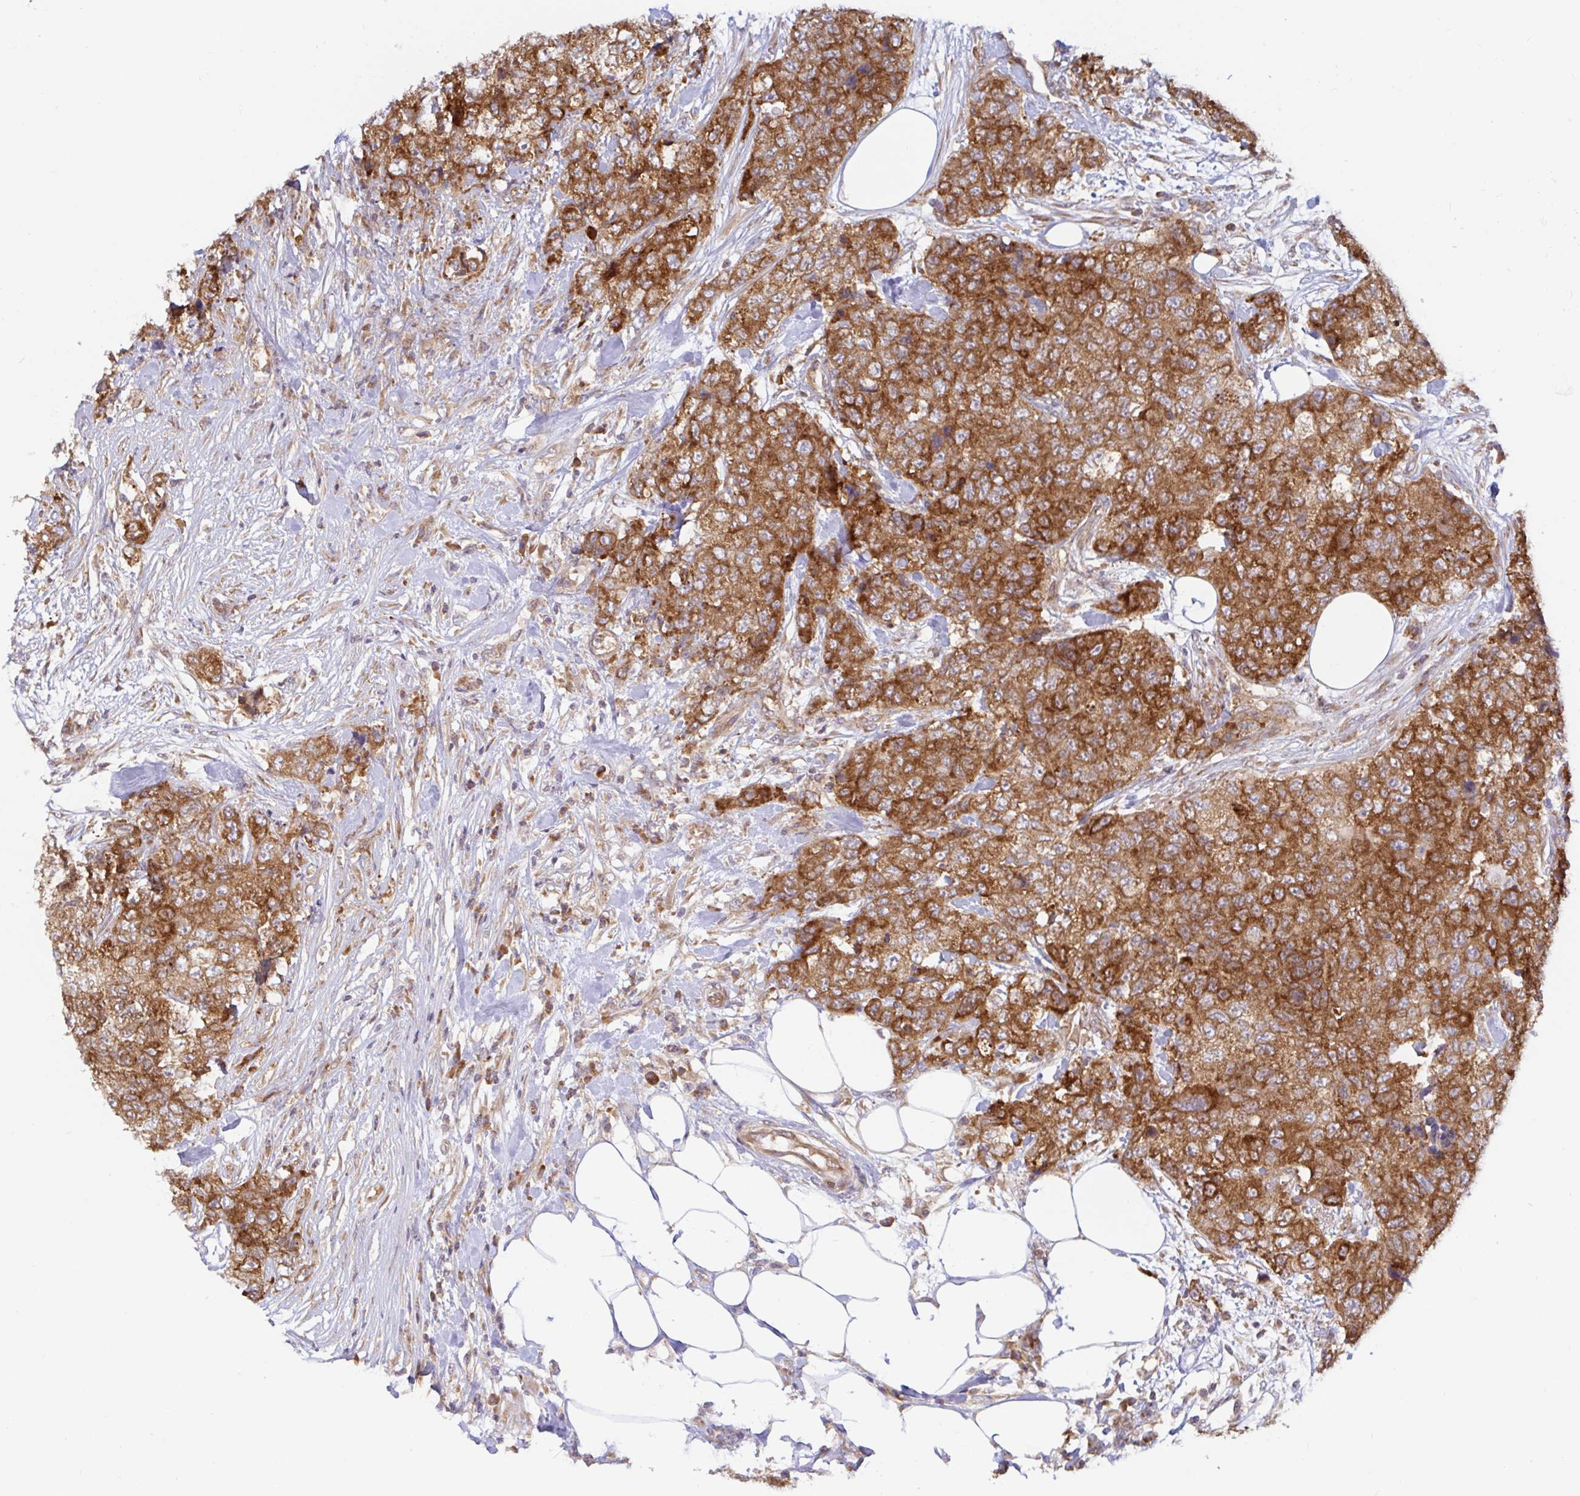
{"staining": {"intensity": "strong", "quantity": ">75%", "location": "cytoplasmic/membranous"}, "tissue": "urothelial cancer", "cell_type": "Tumor cells", "image_type": "cancer", "snomed": [{"axis": "morphology", "description": "Urothelial carcinoma, High grade"}, {"axis": "topography", "description": "Urinary bladder"}], "caption": "A high-resolution photomicrograph shows IHC staining of urothelial cancer, which reveals strong cytoplasmic/membranous expression in about >75% of tumor cells. (brown staining indicates protein expression, while blue staining denotes nuclei).", "gene": "LARP1", "patient": {"sex": "female", "age": 78}}